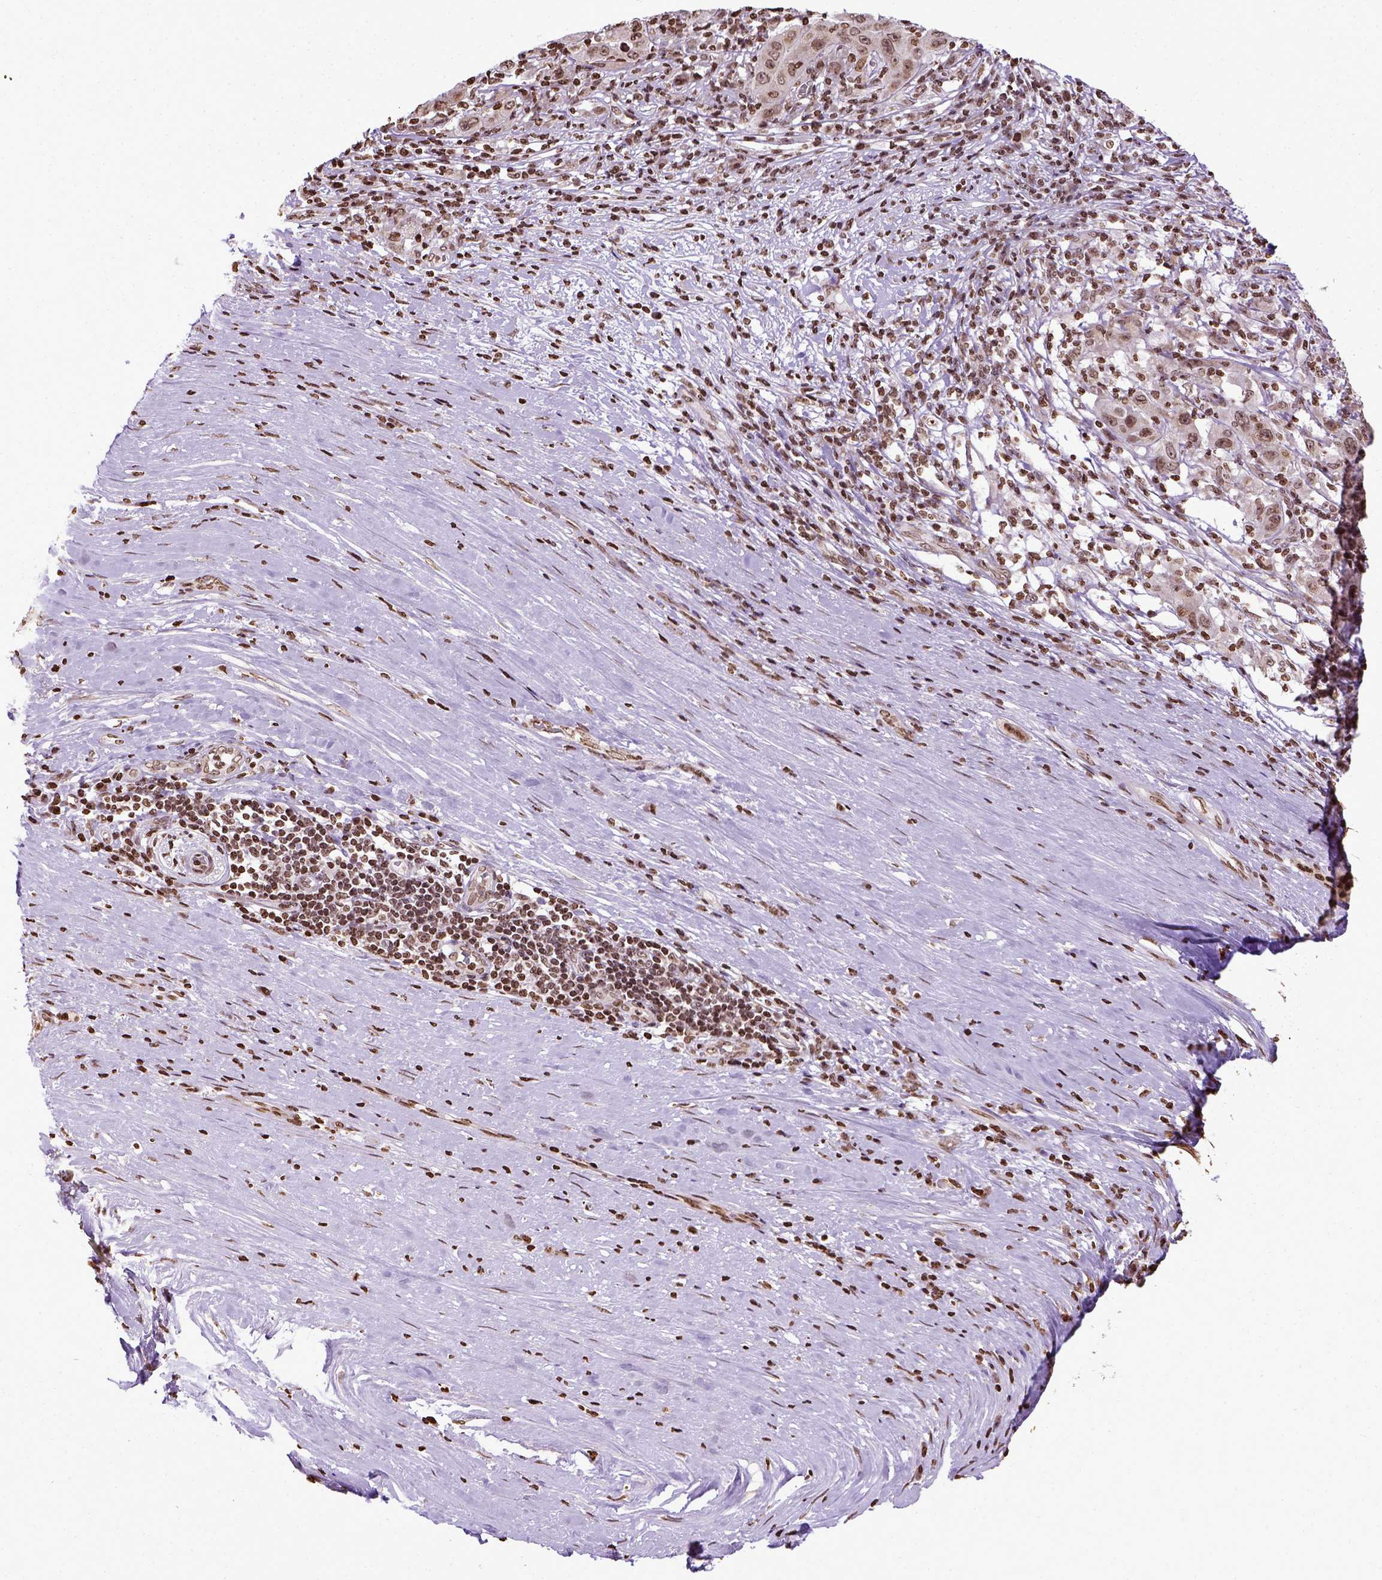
{"staining": {"intensity": "moderate", "quantity": ">75%", "location": "nuclear"}, "tissue": "pancreatic cancer", "cell_type": "Tumor cells", "image_type": "cancer", "snomed": [{"axis": "morphology", "description": "Adenocarcinoma, NOS"}, {"axis": "topography", "description": "Pancreas"}], "caption": "A medium amount of moderate nuclear positivity is appreciated in about >75% of tumor cells in pancreatic adenocarcinoma tissue.", "gene": "ZNF75D", "patient": {"sex": "male", "age": 63}}